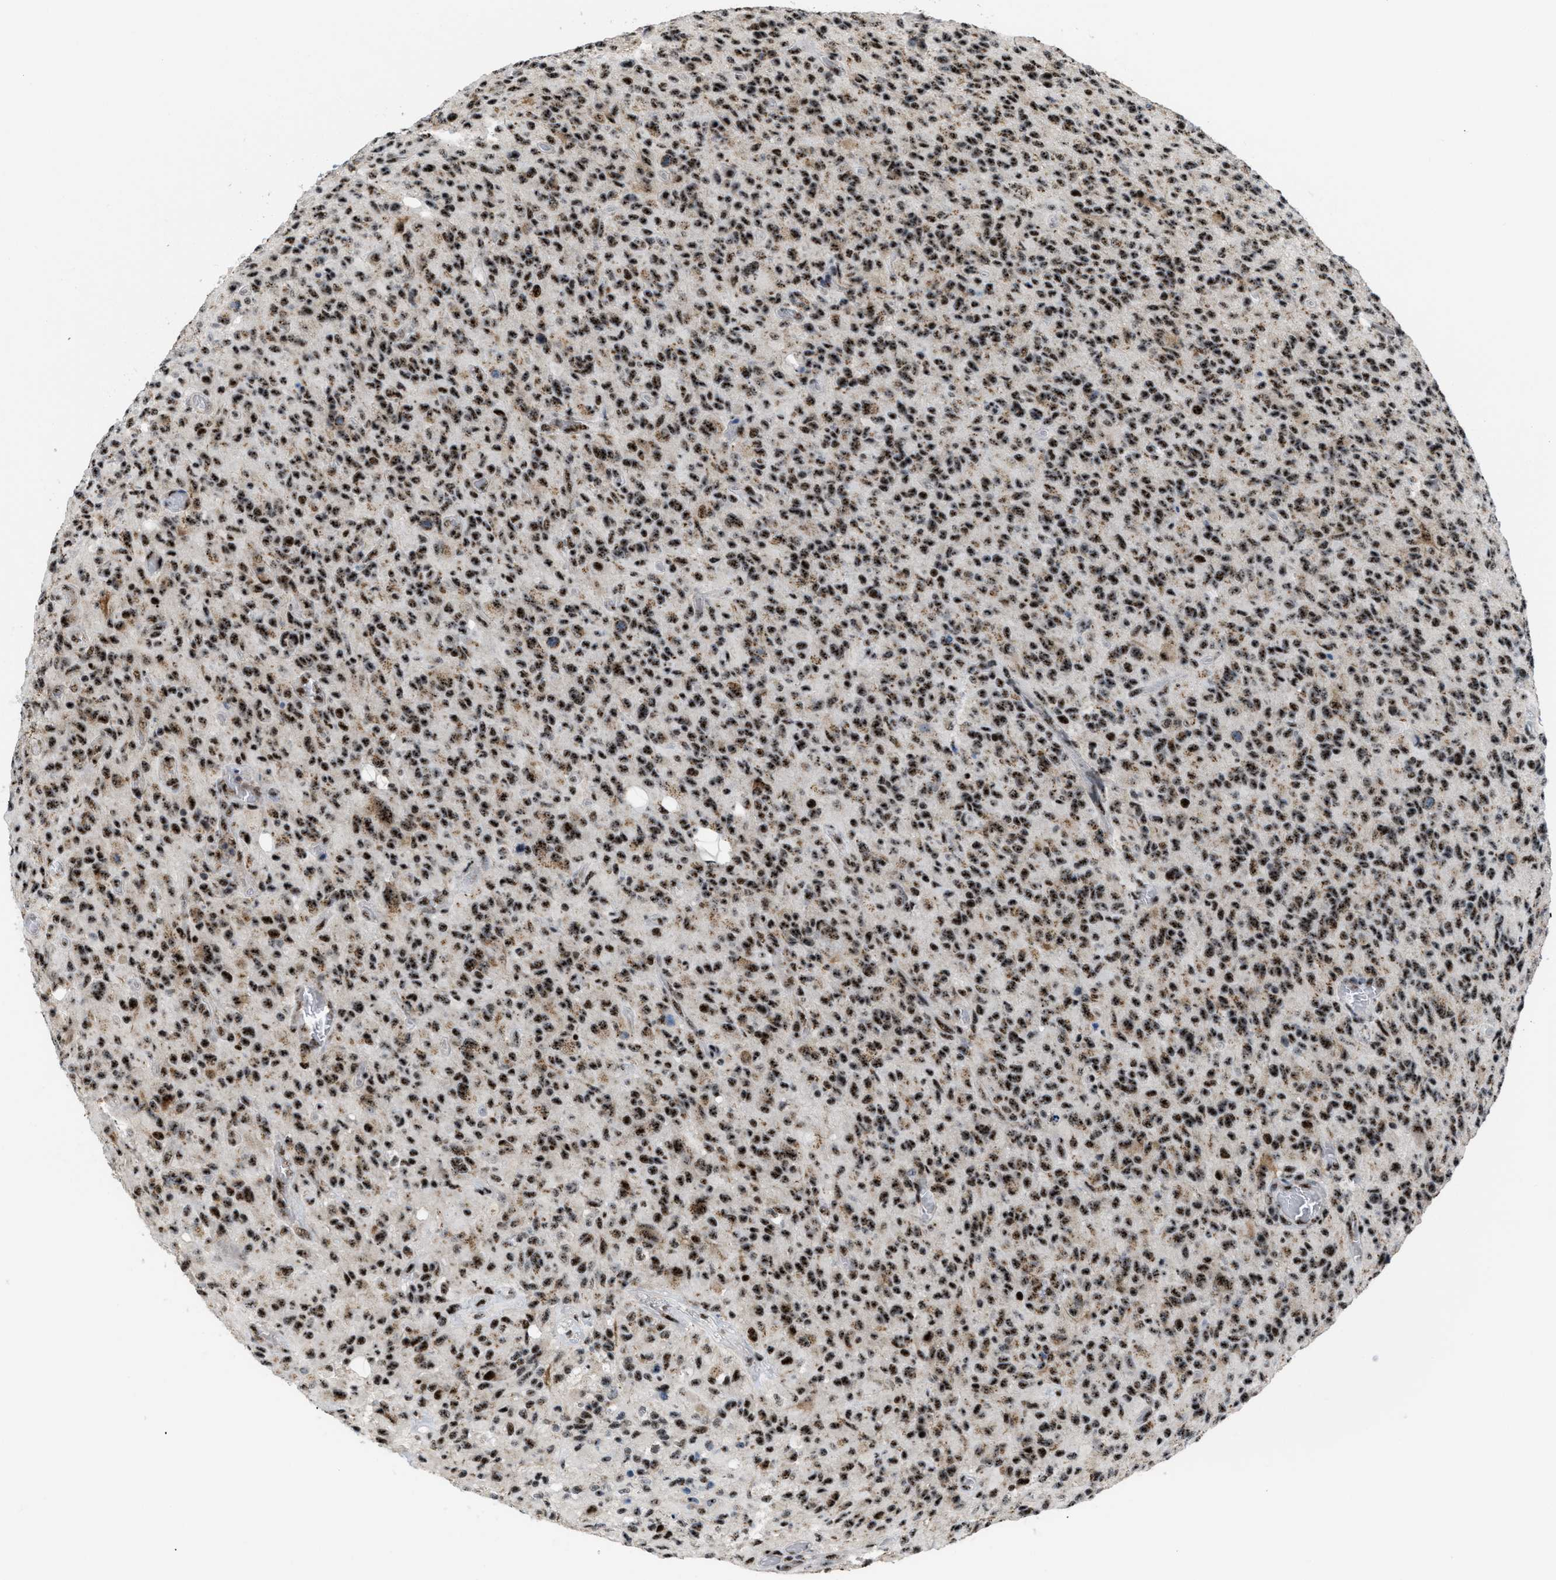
{"staining": {"intensity": "strong", "quantity": ">75%", "location": "cytoplasmic/membranous,nuclear"}, "tissue": "glioma", "cell_type": "Tumor cells", "image_type": "cancer", "snomed": [{"axis": "morphology", "description": "Glioma, malignant, High grade"}, {"axis": "topography", "description": "Brain"}], "caption": "A brown stain shows strong cytoplasmic/membranous and nuclear staining of a protein in human malignant high-grade glioma tumor cells. The protein is shown in brown color, while the nuclei are stained blue.", "gene": "CDR2", "patient": {"sex": "male", "age": 71}}